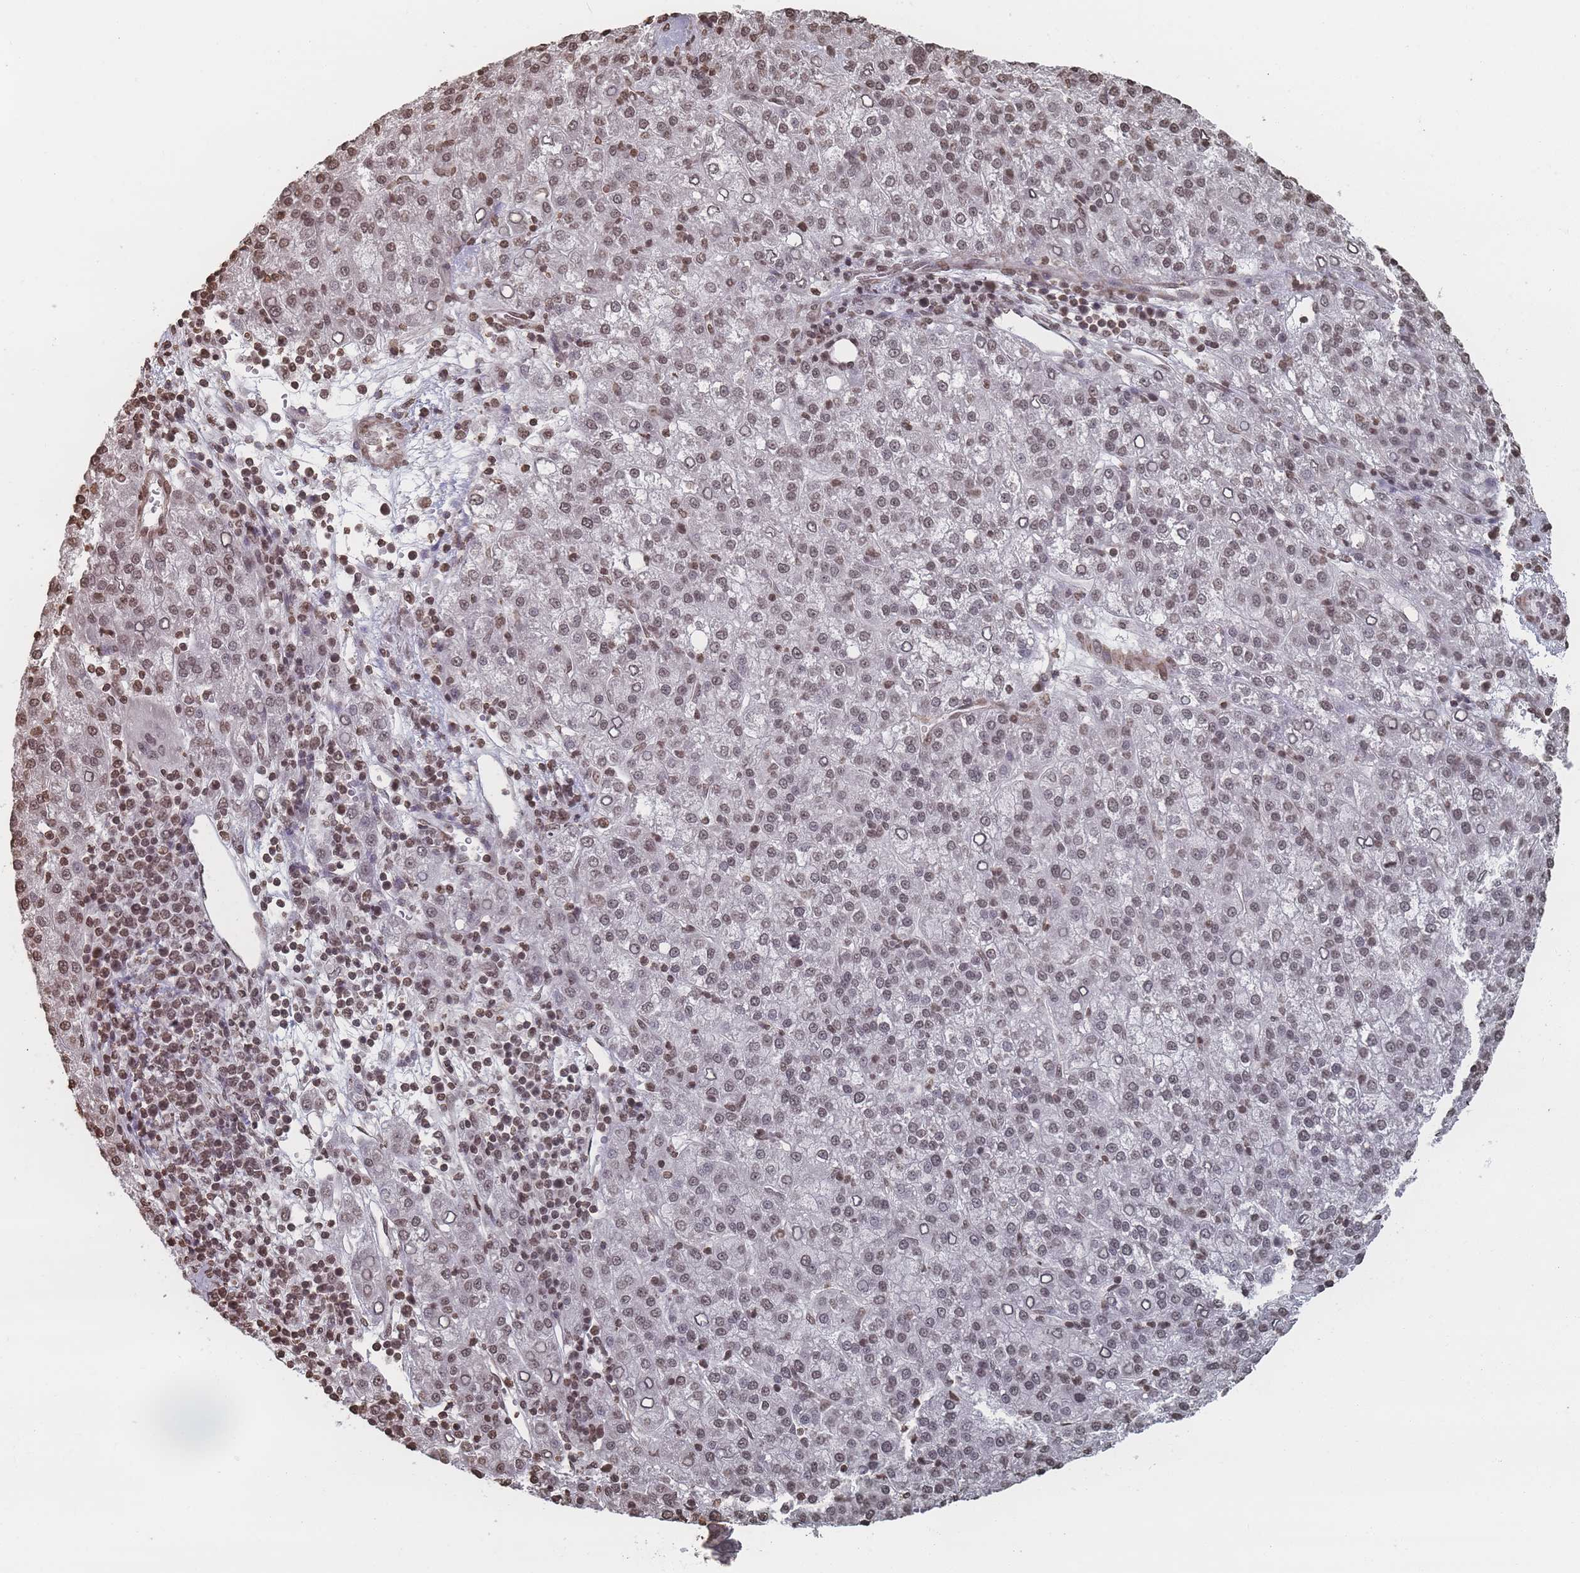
{"staining": {"intensity": "weak", "quantity": "25%-75%", "location": "nuclear"}, "tissue": "liver cancer", "cell_type": "Tumor cells", "image_type": "cancer", "snomed": [{"axis": "morphology", "description": "Carcinoma, Hepatocellular, NOS"}, {"axis": "topography", "description": "Liver"}], "caption": "A histopathology image of liver hepatocellular carcinoma stained for a protein shows weak nuclear brown staining in tumor cells.", "gene": "PLEKHG5", "patient": {"sex": "female", "age": 58}}